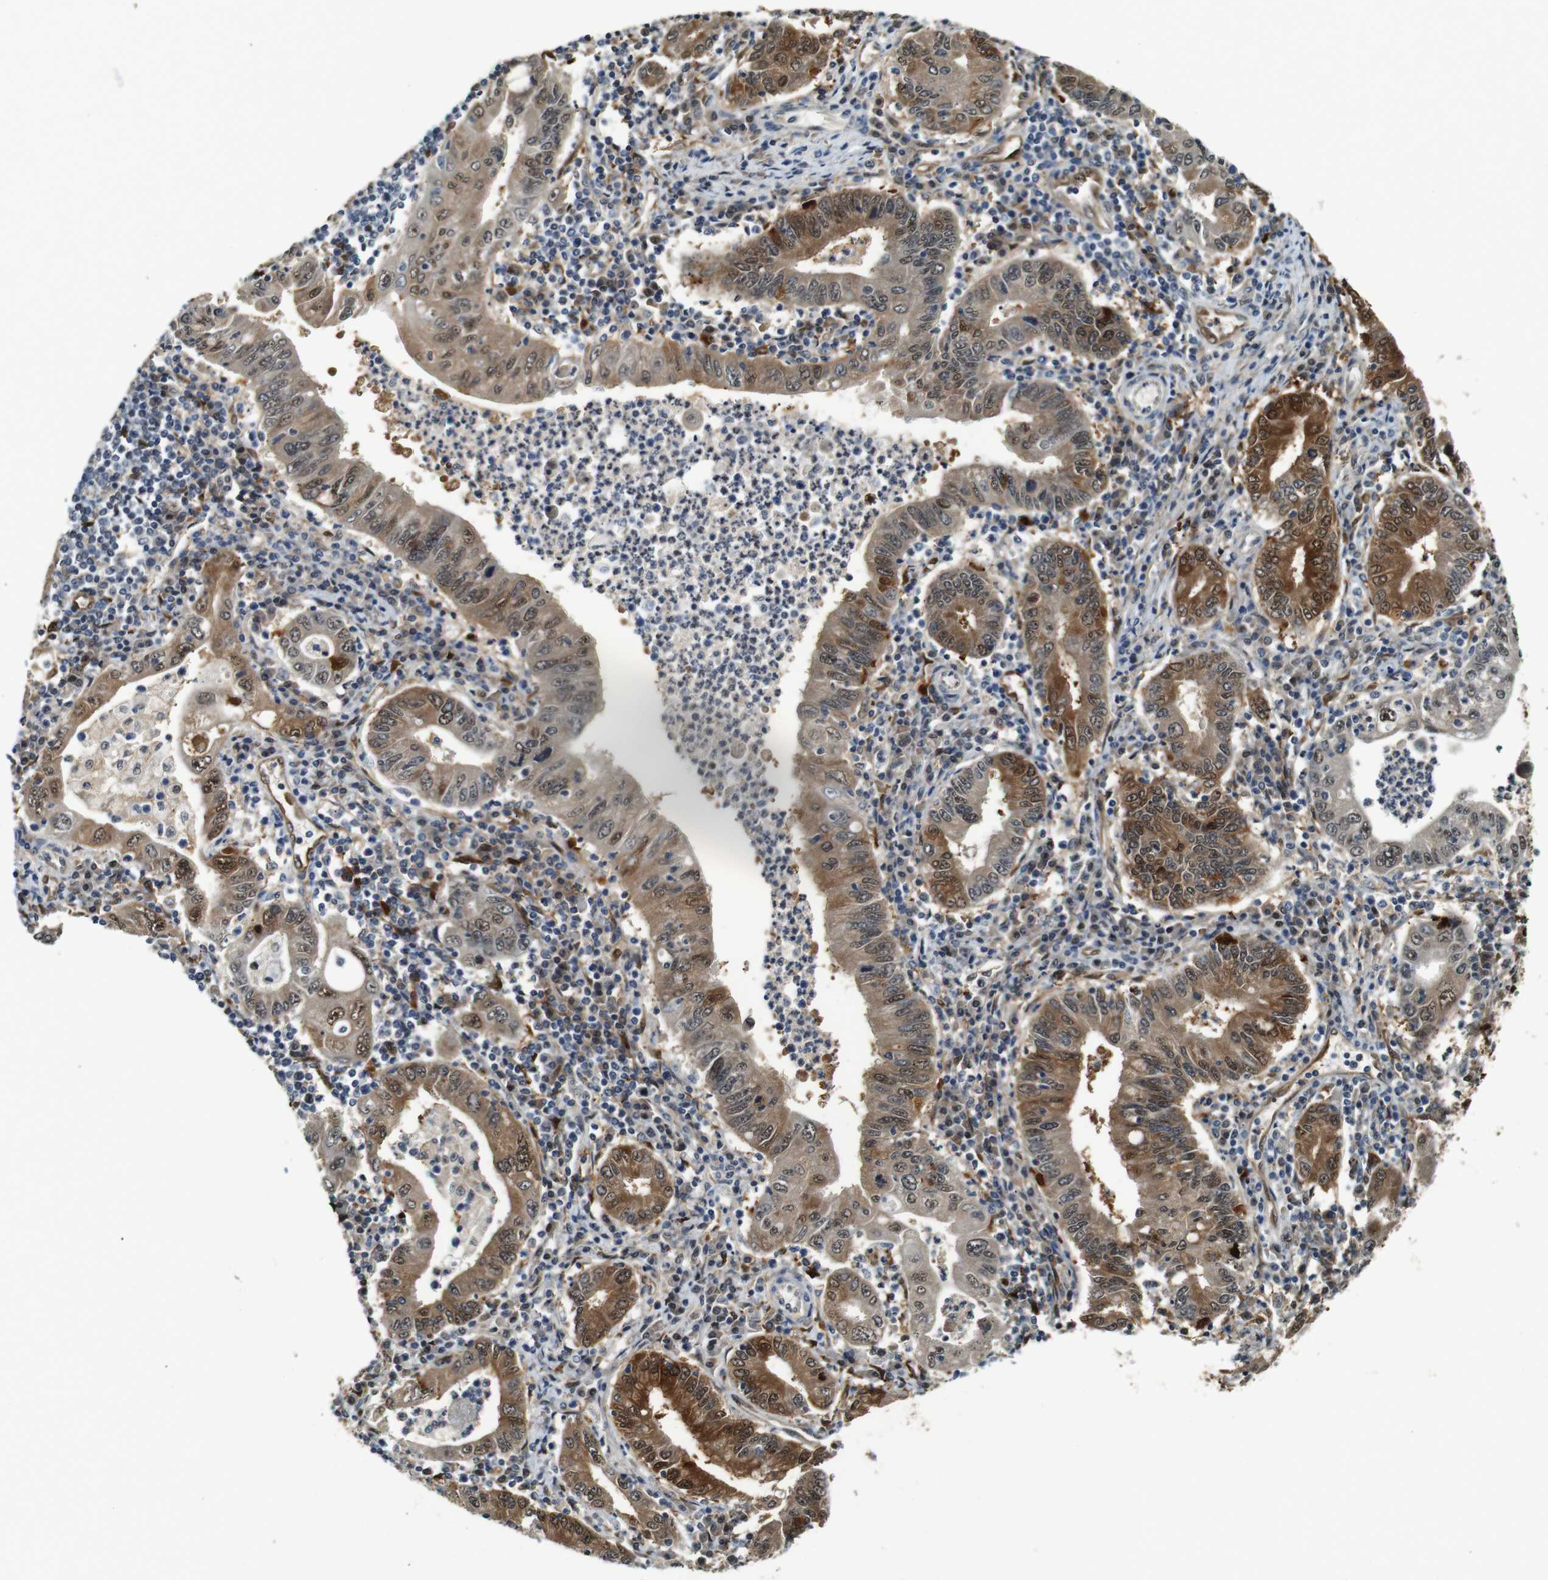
{"staining": {"intensity": "strong", "quantity": ">75%", "location": "cytoplasmic/membranous,nuclear"}, "tissue": "stomach cancer", "cell_type": "Tumor cells", "image_type": "cancer", "snomed": [{"axis": "morphology", "description": "Normal tissue, NOS"}, {"axis": "morphology", "description": "Adenocarcinoma, NOS"}, {"axis": "topography", "description": "Esophagus"}, {"axis": "topography", "description": "Stomach, upper"}, {"axis": "topography", "description": "Peripheral nerve tissue"}], "caption": "A photomicrograph of human stomach adenocarcinoma stained for a protein exhibits strong cytoplasmic/membranous and nuclear brown staining in tumor cells.", "gene": "LXN", "patient": {"sex": "male", "age": 62}}